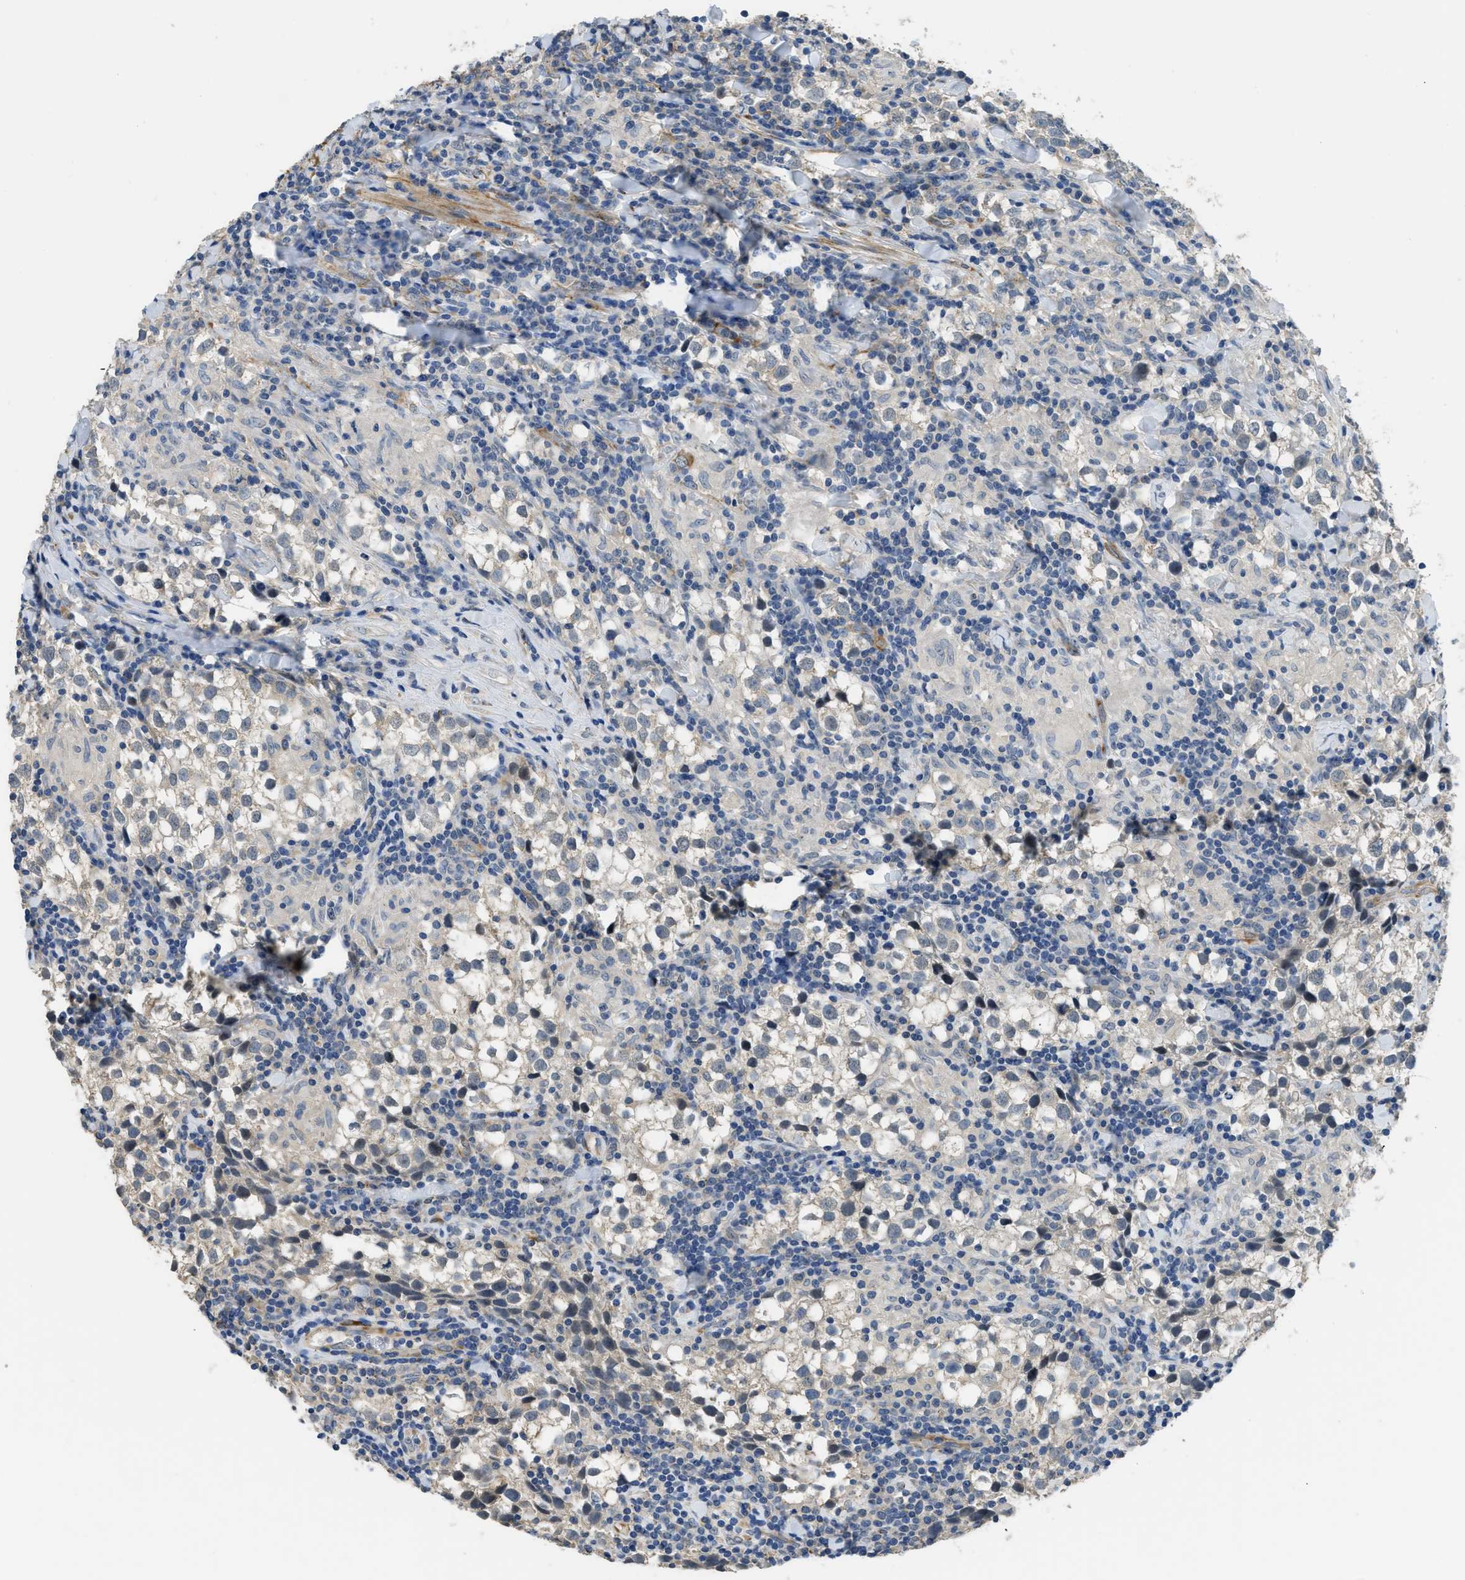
{"staining": {"intensity": "negative", "quantity": "none", "location": "none"}, "tissue": "testis cancer", "cell_type": "Tumor cells", "image_type": "cancer", "snomed": [{"axis": "morphology", "description": "Seminoma, NOS"}, {"axis": "morphology", "description": "Carcinoma, Embryonal, NOS"}, {"axis": "topography", "description": "Testis"}], "caption": "Protein analysis of seminoma (testis) shows no significant positivity in tumor cells.", "gene": "ZSWIM5", "patient": {"sex": "male", "age": 36}}